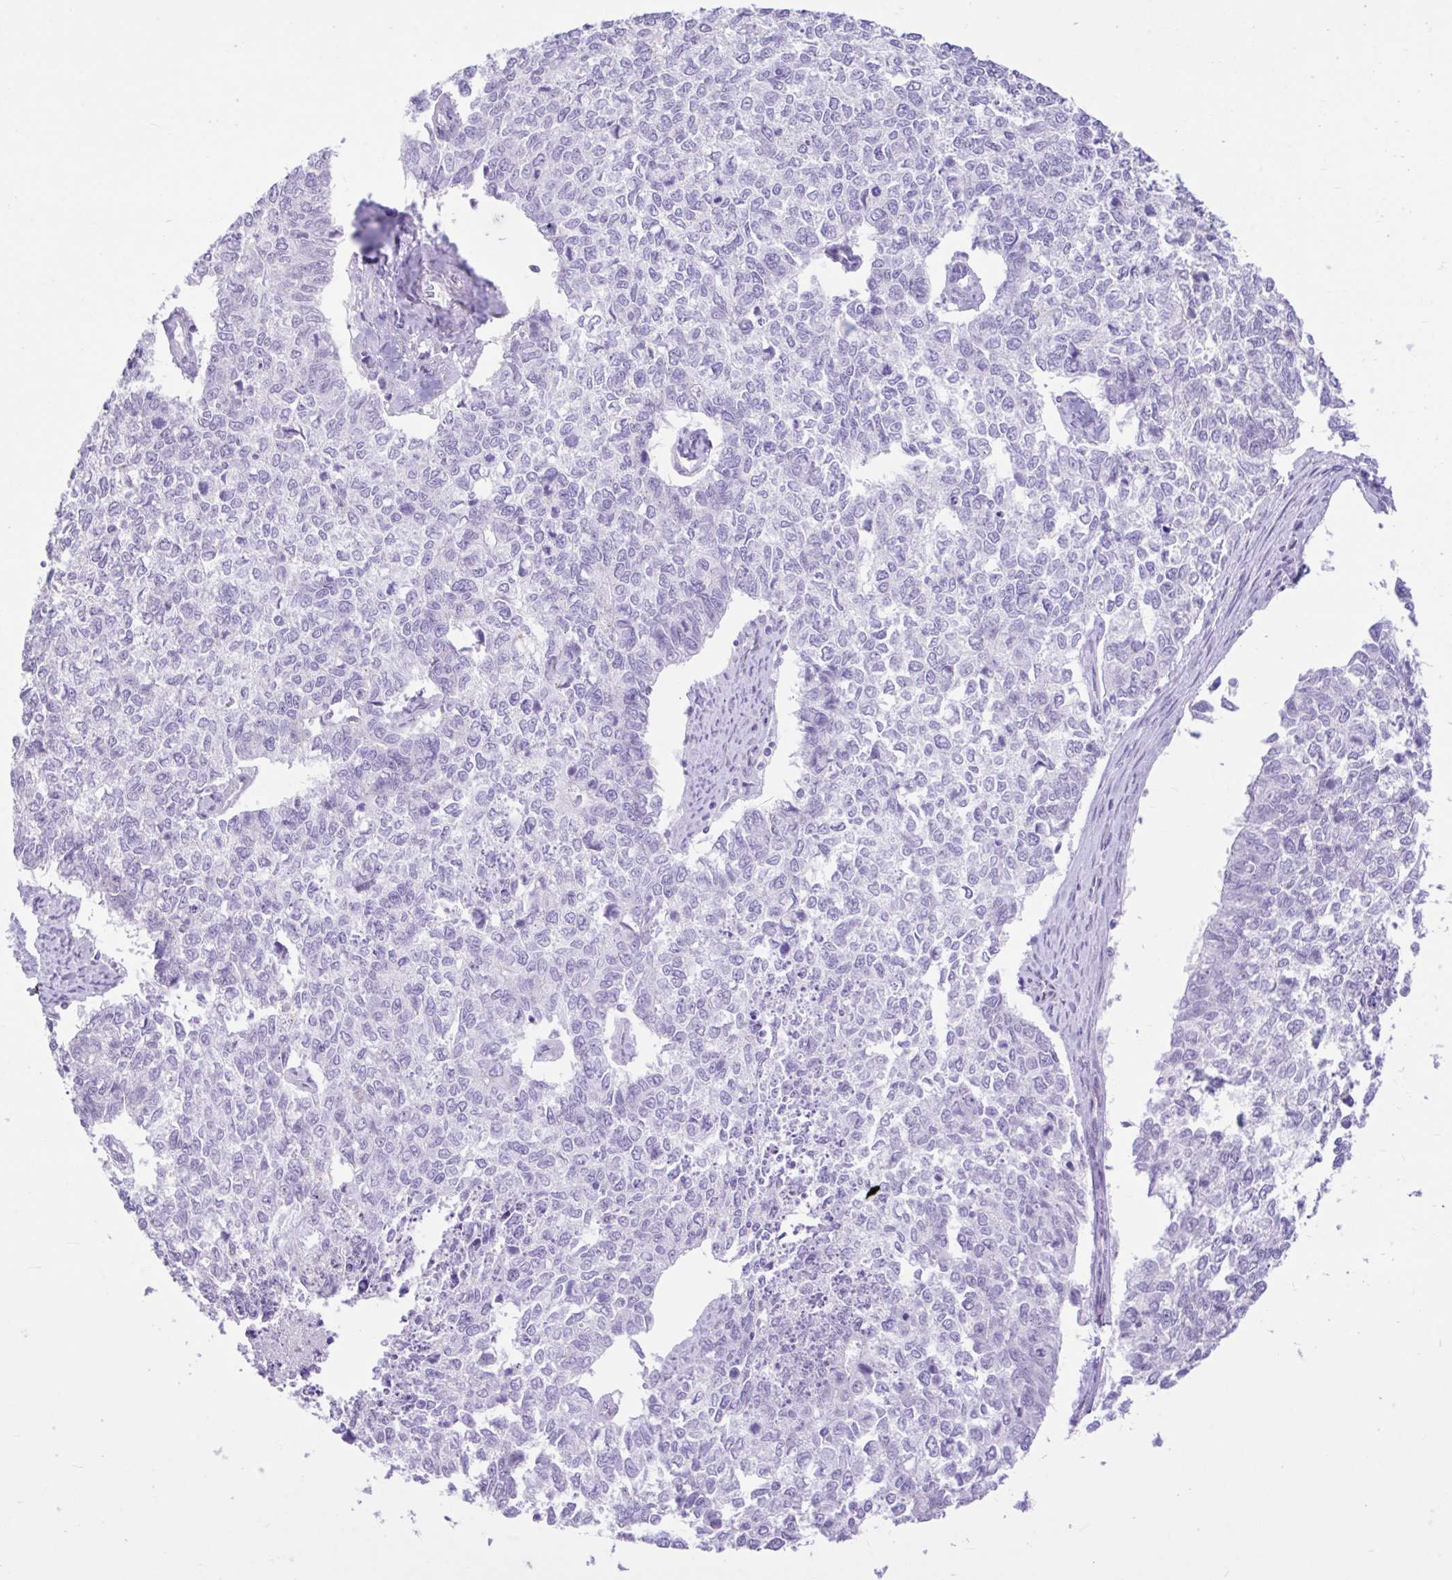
{"staining": {"intensity": "negative", "quantity": "none", "location": "none"}, "tissue": "cervical cancer", "cell_type": "Tumor cells", "image_type": "cancer", "snomed": [{"axis": "morphology", "description": "Adenocarcinoma, NOS"}, {"axis": "topography", "description": "Cervix"}], "caption": "High power microscopy micrograph of an immunohistochemistry (IHC) photomicrograph of adenocarcinoma (cervical), revealing no significant positivity in tumor cells. Brightfield microscopy of immunohistochemistry (IHC) stained with DAB (brown) and hematoxylin (blue), captured at high magnification.", "gene": "REEP1", "patient": {"sex": "female", "age": 63}}